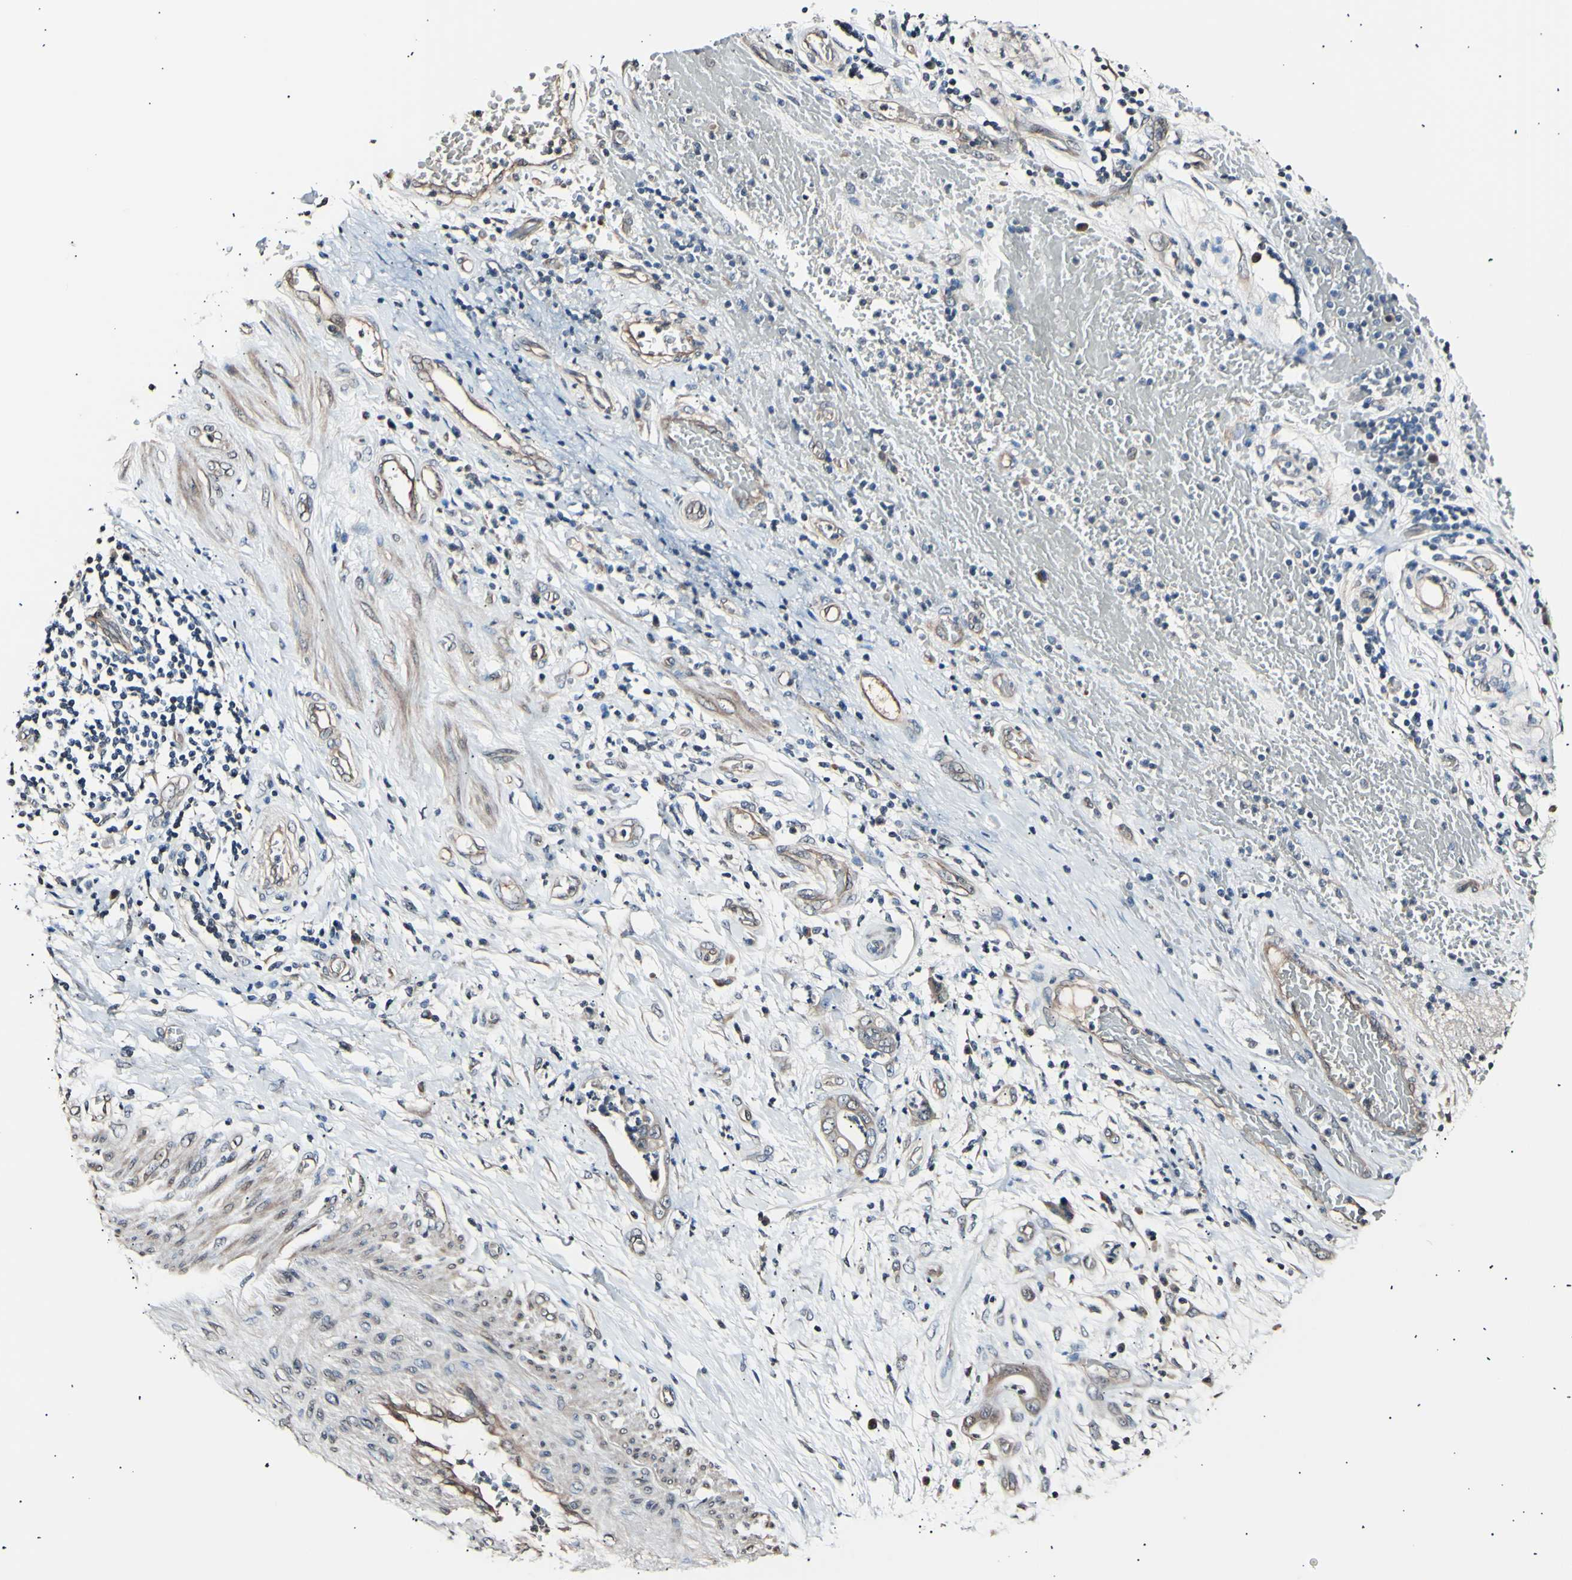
{"staining": {"intensity": "weak", "quantity": "25%-75%", "location": "cytoplasmic/membranous"}, "tissue": "stomach cancer", "cell_type": "Tumor cells", "image_type": "cancer", "snomed": [{"axis": "morphology", "description": "Adenocarcinoma, NOS"}, {"axis": "topography", "description": "Stomach"}], "caption": "Stomach adenocarcinoma was stained to show a protein in brown. There is low levels of weak cytoplasmic/membranous staining in about 25%-75% of tumor cells.", "gene": "AK1", "patient": {"sex": "female", "age": 73}}